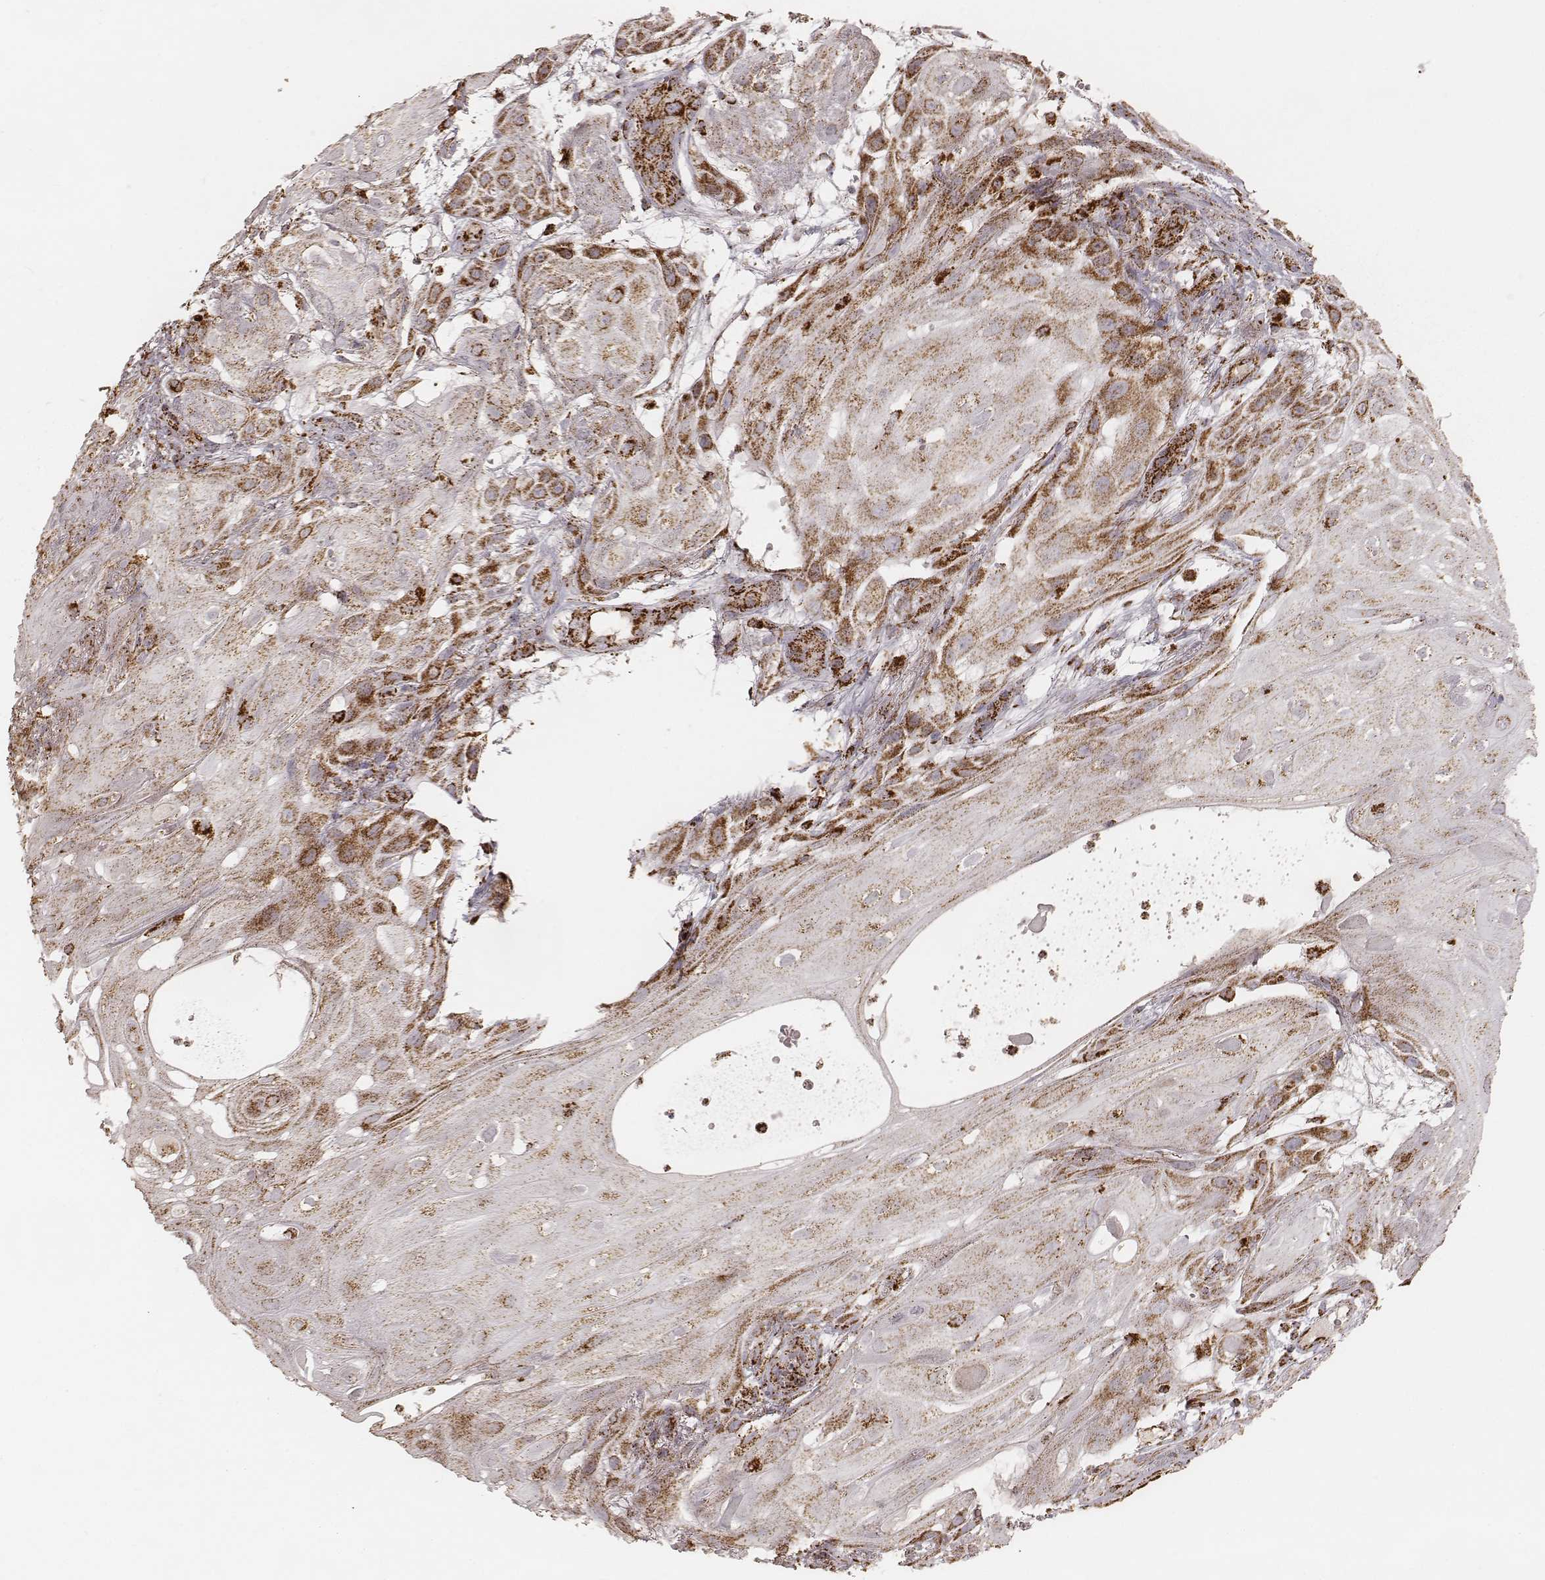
{"staining": {"intensity": "moderate", "quantity": ">75%", "location": "cytoplasmic/membranous"}, "tissue": "skin cancer", "cell_type": "Tumor cells", "image_type": "cancer", "snomed": [{"axis": "morphology", "description": "Squamous cell carcinoma, NOS"}, {"axis": "topography", "description": "Skin"}], "caption": "This photomicrograph displays skin squamous cell carcinoma stained with immunohistochemistry (IHC) to label a protein in brown. The cytoplasmic/membranous of tumor cells show moderate positivity for the protein. Nuclei are counter-stained blue.", "gene": "CS", "patient": {"sex": "male", "age": 62}}